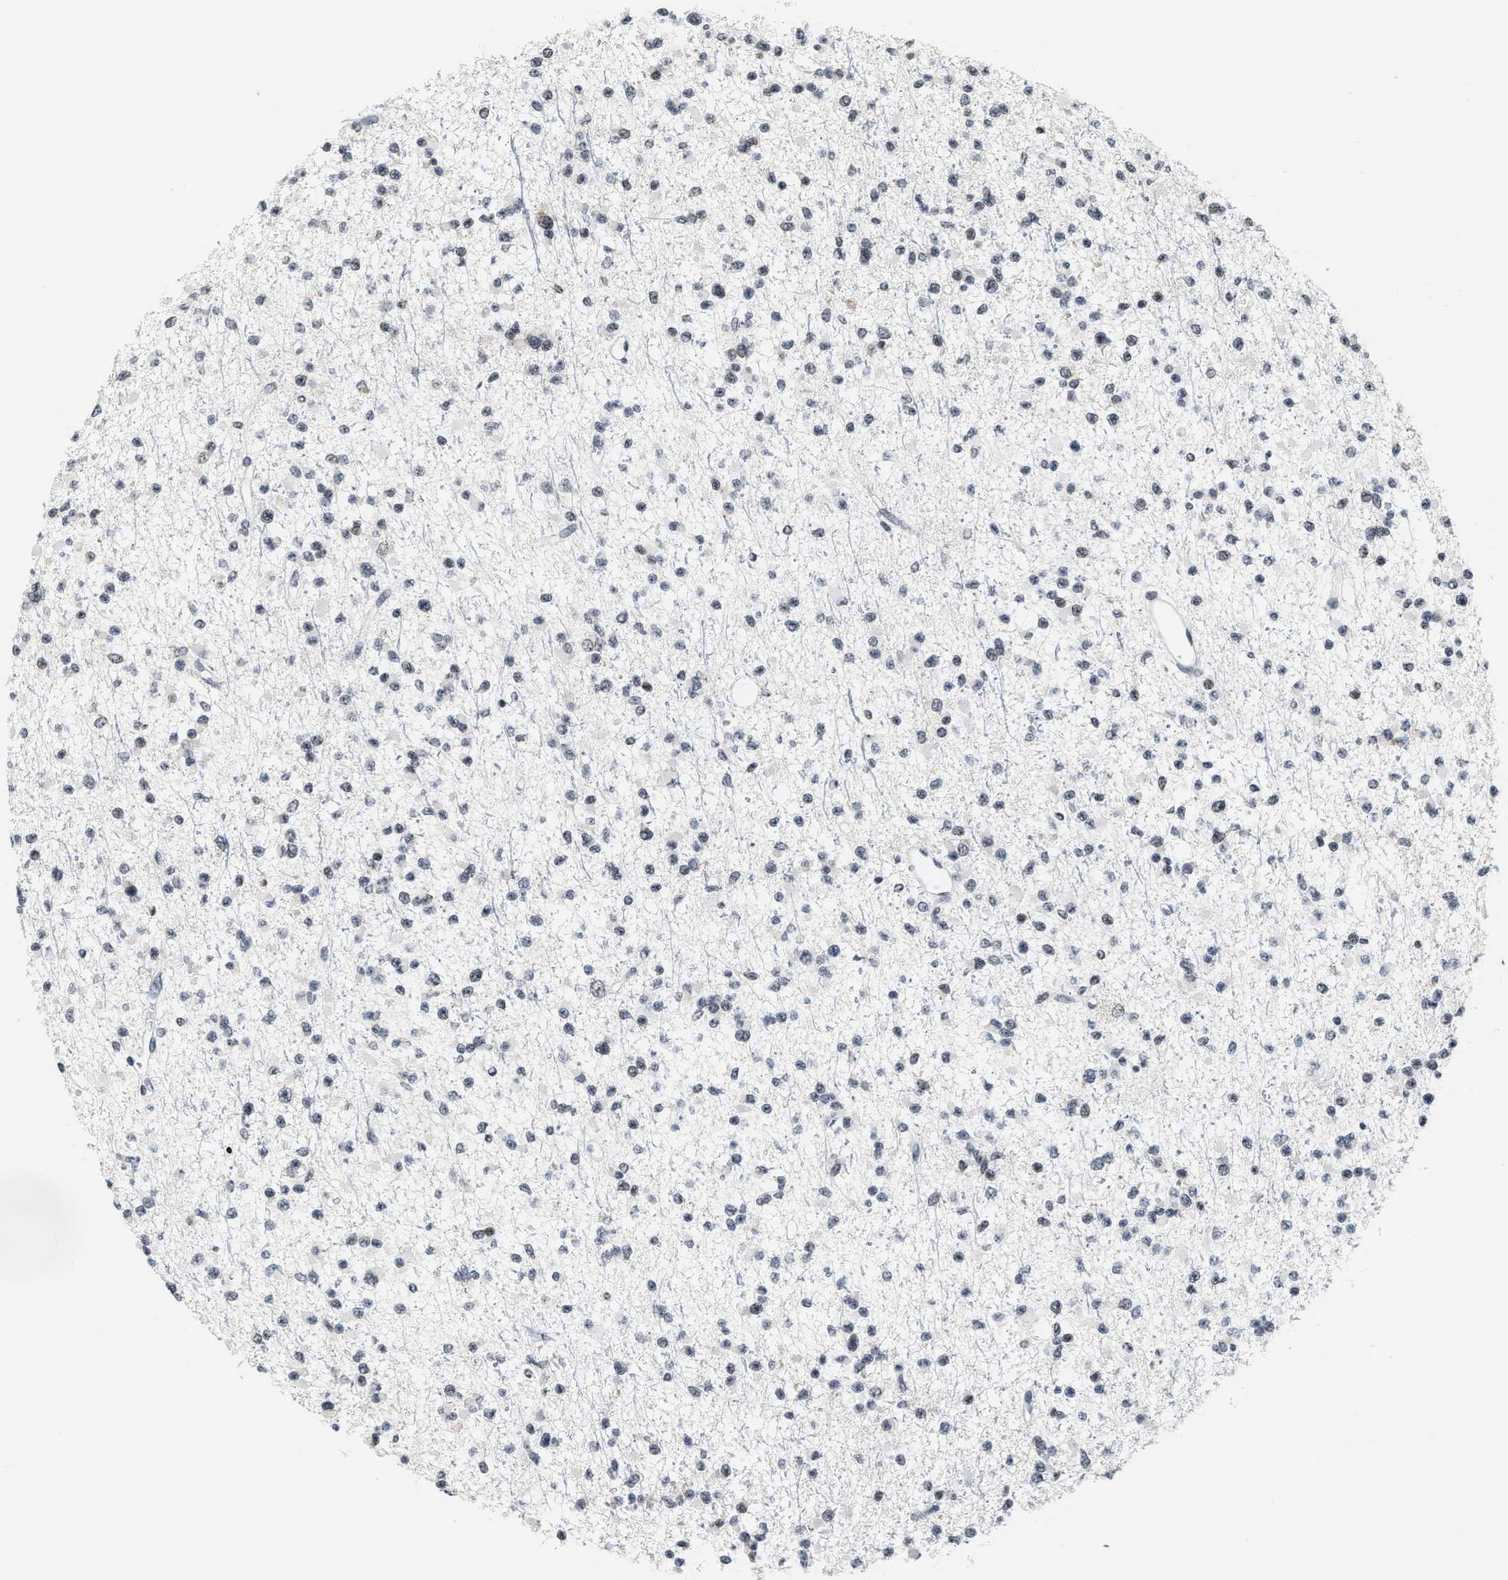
{"staining": {"intensity": "weak", "quantity": "<25%", "location": "nuclear"}, "tissue": "glioma", "cell_type": "Tumor cells", "image_type": "cancer", "snomed": [{"axis": "morphology", "description": "Glioma, malignant, Low grade"}, {"axis": "topography", "description": "Brain"}], "caption": "Tumor cells are negative for brown protein staining in malignant low-grade glioma.", "gene": "ANKRD6", "patient": {"sex": "female", "age": 22}}